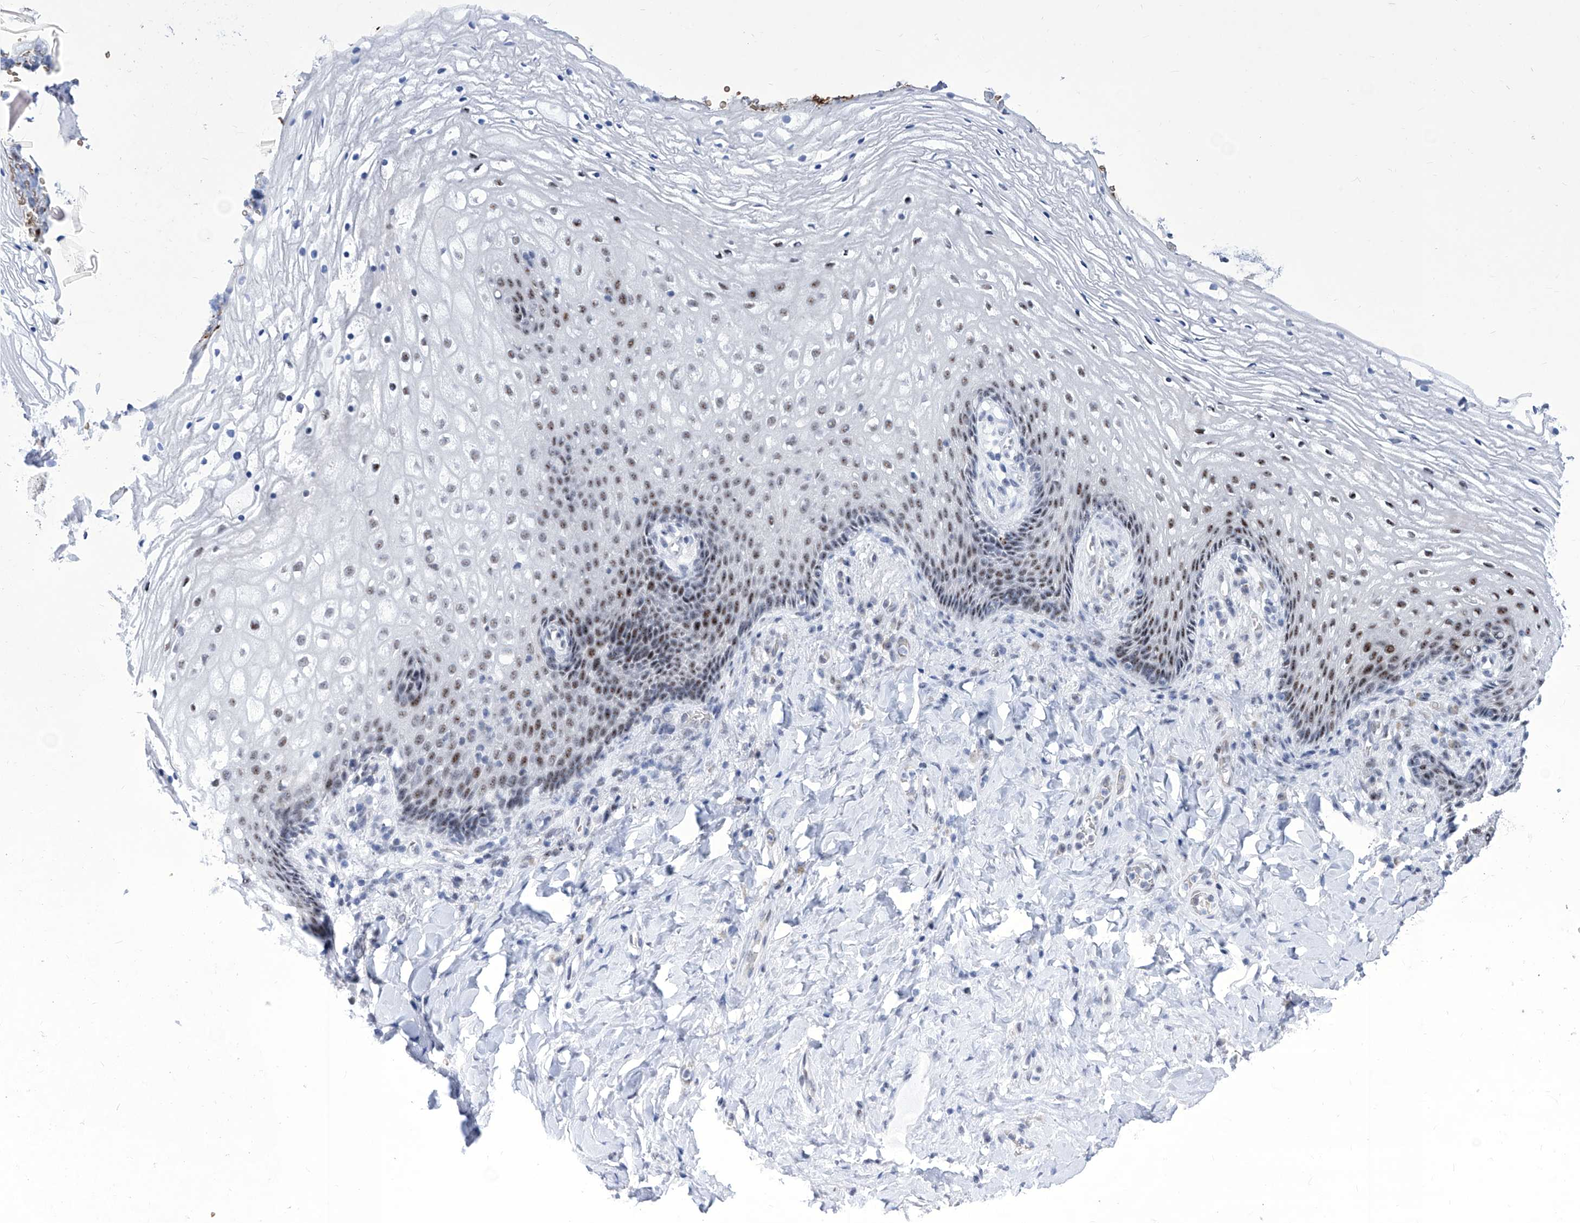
{"staining": {"intensity": "moderate", "quantity": "25%-75%", "location": "nuclear"}, "tissue": "vagina", "cell_type": "Squamous epithelial cells", "image_type": "normal", "snomed": [{"axis": "morphology", "description": "Normal tissue, NOS"}, {"axis": "topography", "description": "Vagina"}], "caption": "Immunohistochemical staining of normal human vagina demonstrates moderate nuclear protein expression in approximately 25%-75% of squamous epithelial cells.", "gene": "SART1", "patient": {"sex": "female", "age": 60}}